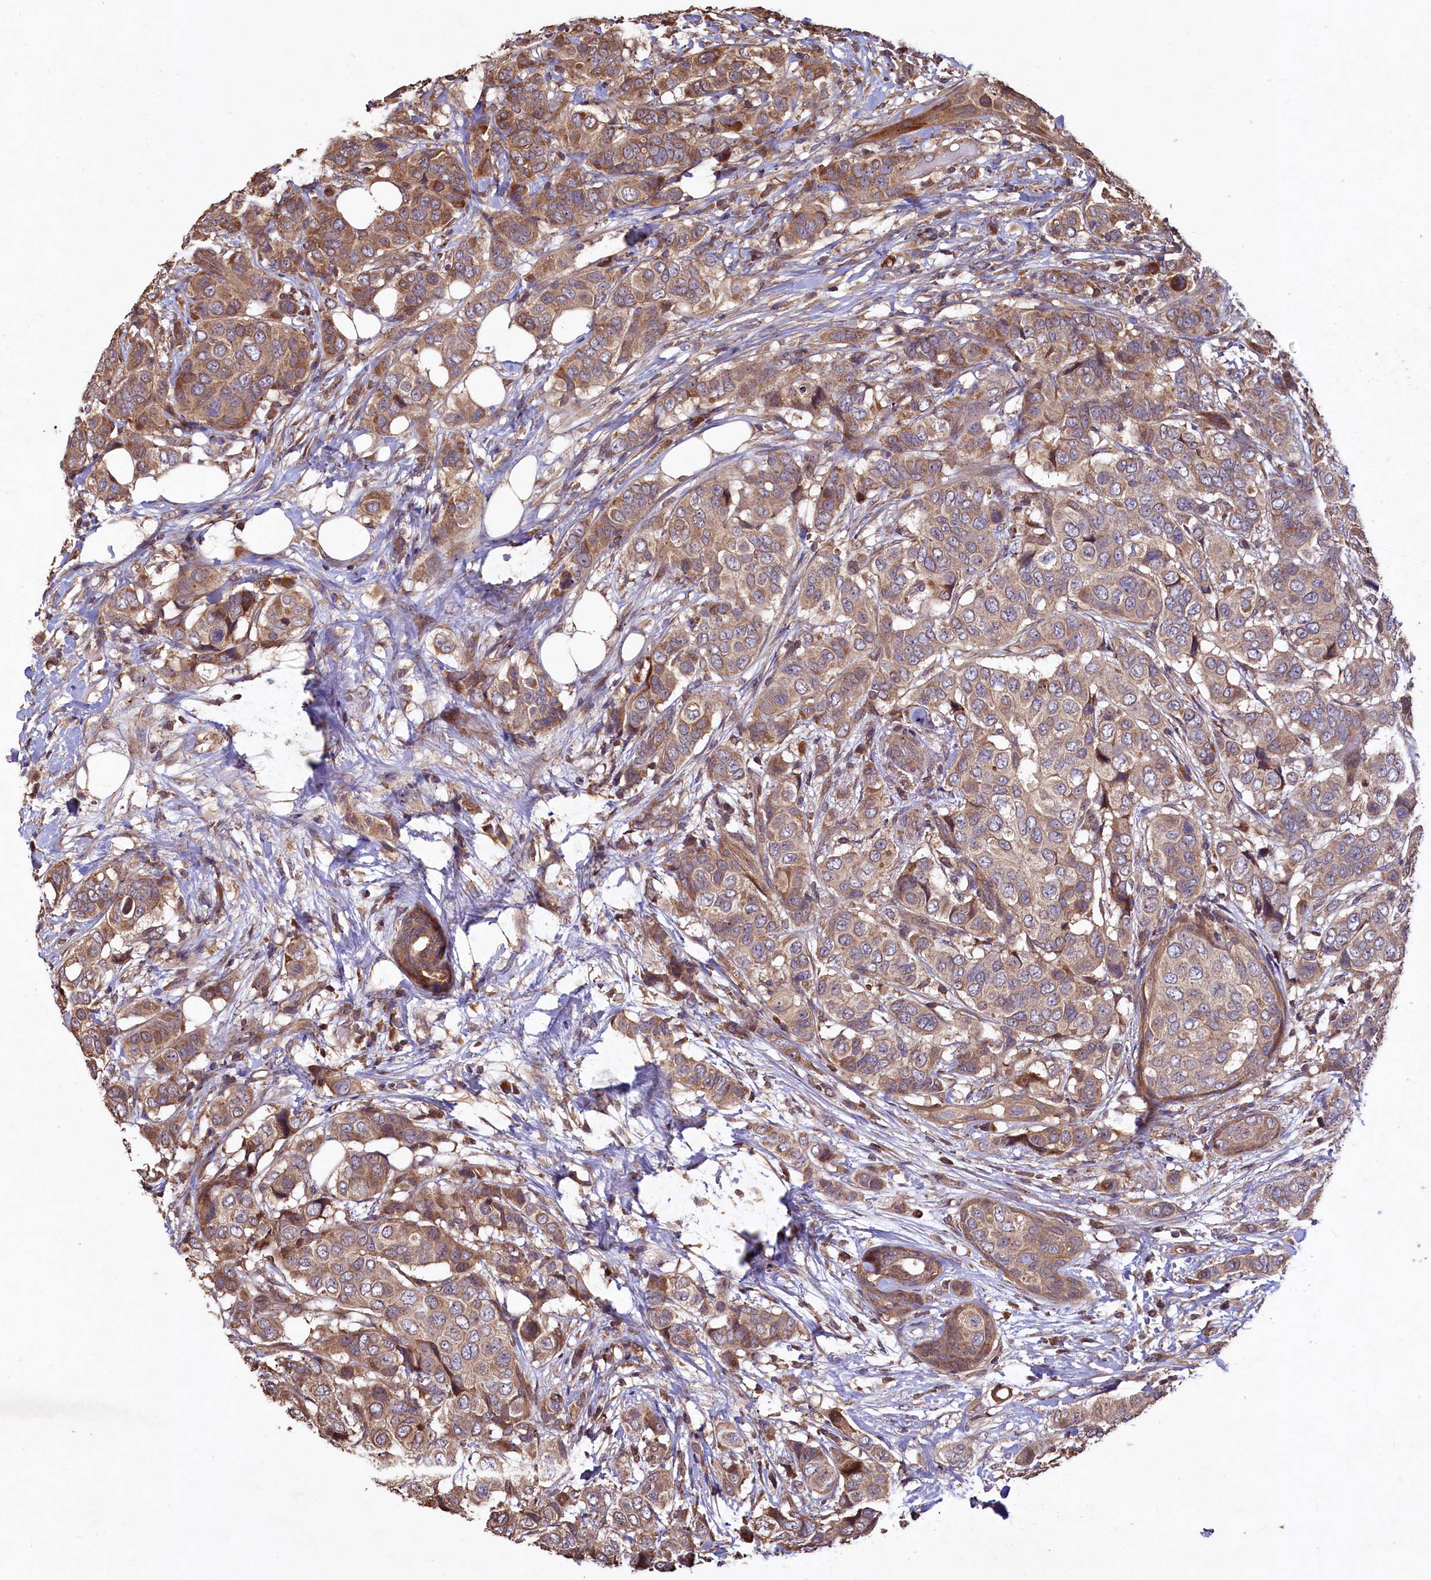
{"staining": {"intensity": "moderate", "quantity": ">75%", "location": "cytoplasmic/membranous"}, "tissue": "breast cancer", "cell_type": "Tumor cells", "image_type": "cancer", "snomed": [{"axis": "morphology", "description": "Lobular carcinoma"}, {"axis": "topography", "description": "Breast"}], "caption": "Immunohistochemical staining of human breast cancer (lobular carcinoma) reveals medium levels of moderate cytoplasmic/membranous protein staining in about >75% of tumor cells.", "gene": "TMEM98", "patient": {"sex": "female", "age": 51}}